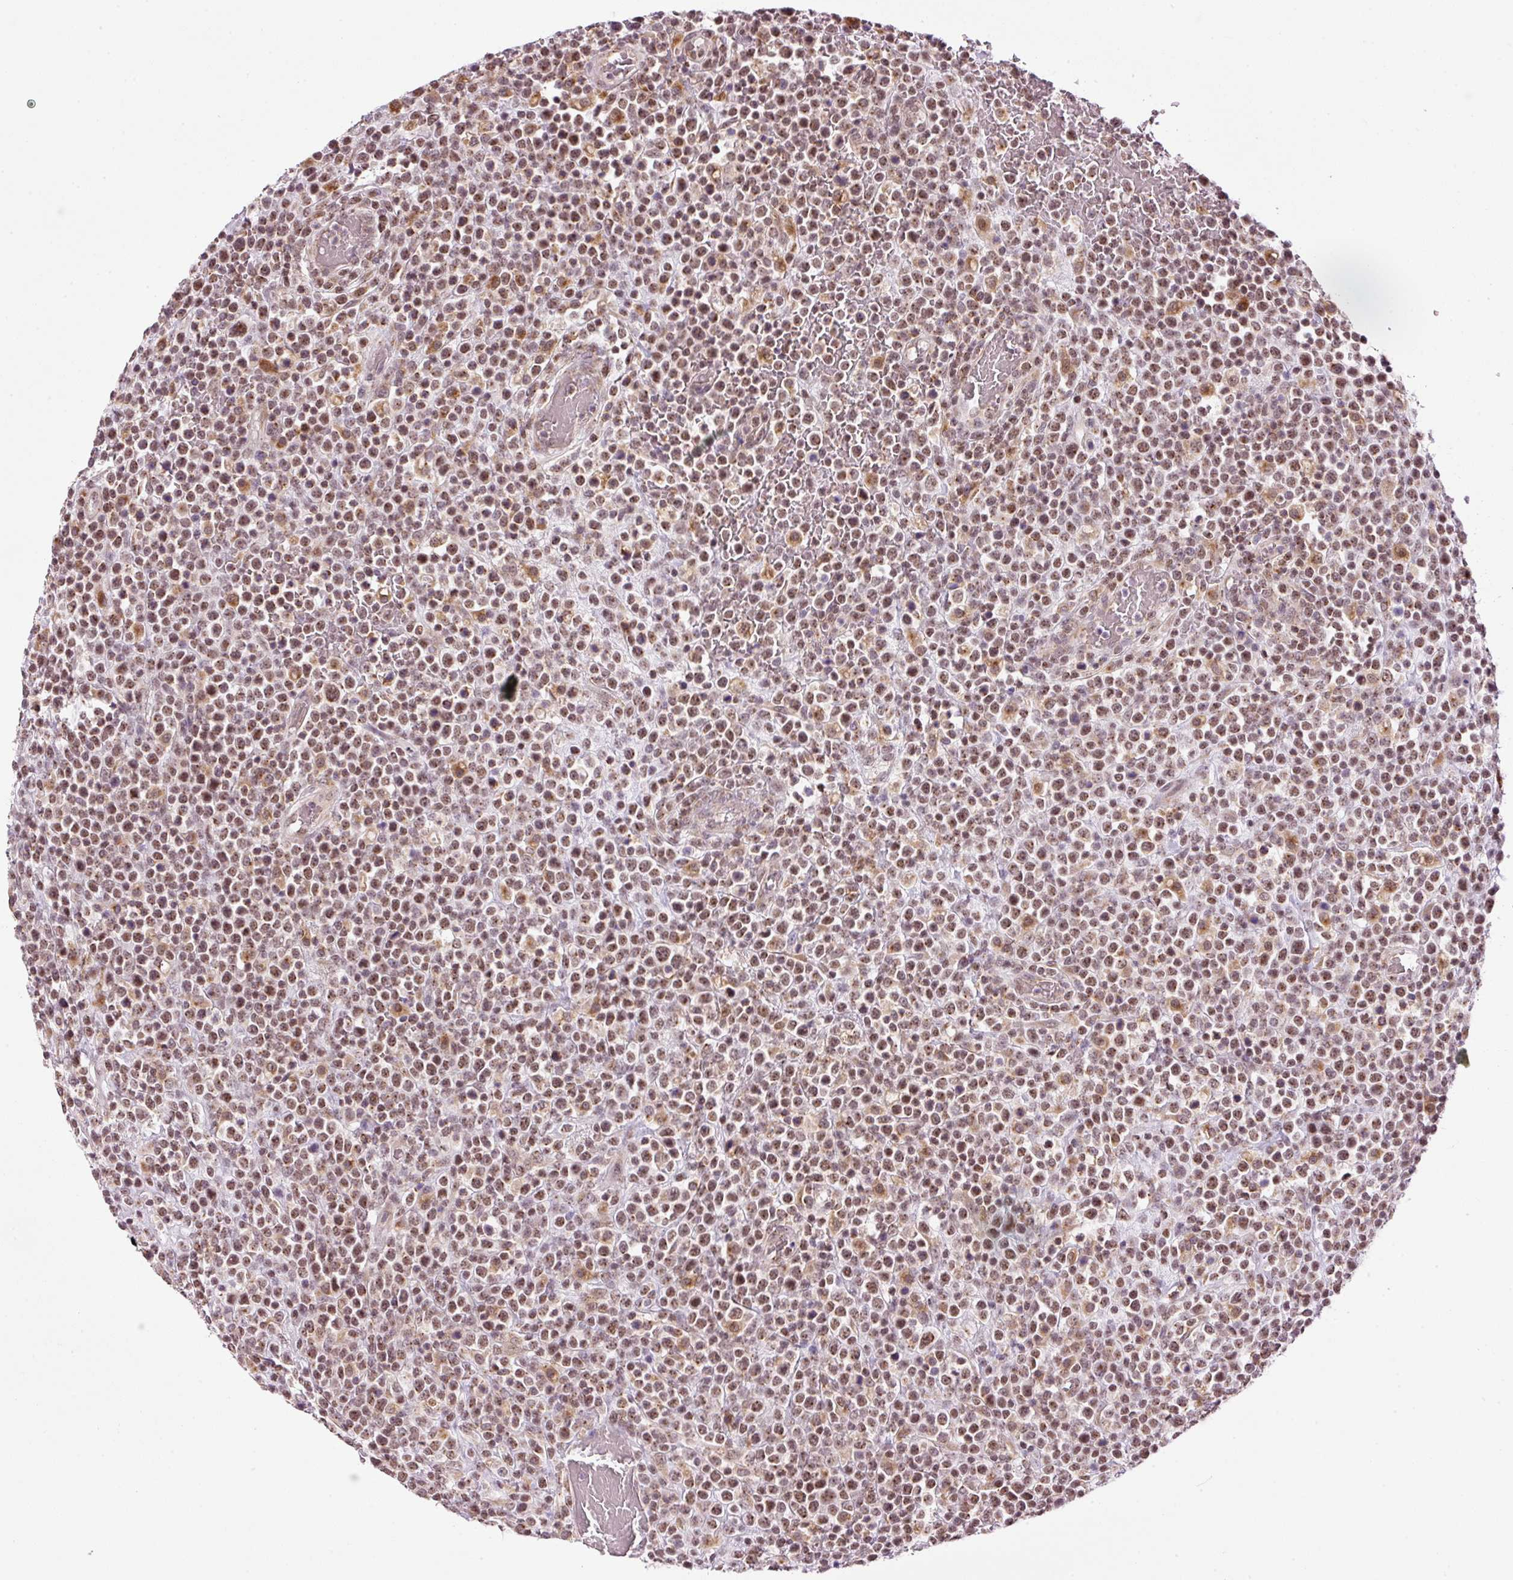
{"staining": {"intensity": "weak", "quantity": ">75%", "location": "cytoplasmic/membranous,nuclear"}, "tissue": "lymphoma", "cell_type": "Tumor cells", "image_type": "cancer", "snomed": [{"axis": "morphology", "description": "Malignant lymphoma, non-Hodgkin's type, High grade"}, {"axis": "topography", "description": "Colon"}], "caption": "High-grade malignant lymphoma, non-Hodgkin's type stained for a protein displays weak cytoplasmic/membranous and nuclear positivity in tumor cells.", "gene": "ZNF639", "patient": {"sex": "female", "age": 53}}